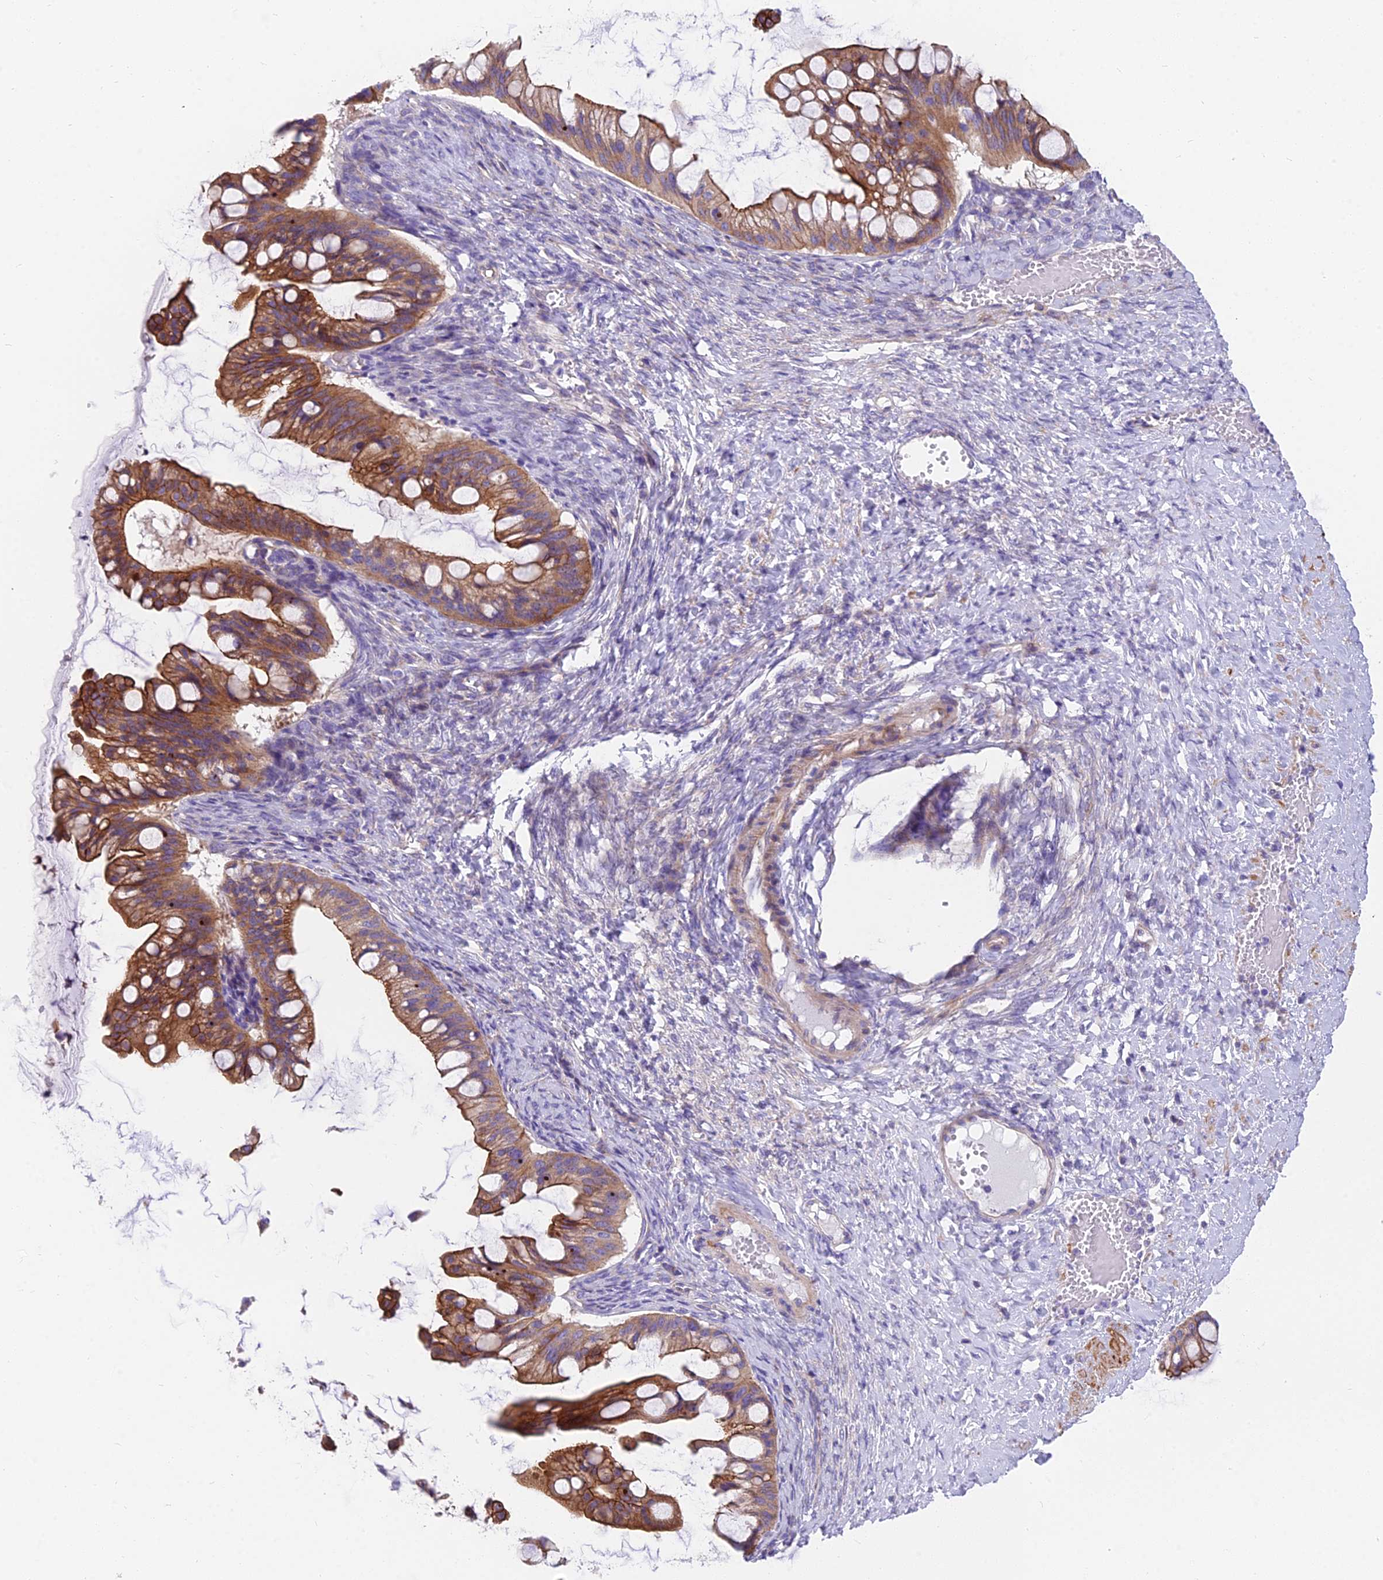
{"staining": {"intensity": "strong", "quantity": ">75%", "location": "cytoplasmic/membranous"}, "tissue": "ovarian cancer", "cell_type": "Tumor cells", "image_type": "cancer", "snomed": [{"axis": "morphology", "description": "Cystadenocarcinoma, mucinous, NOS"}, {"axis": "topography", "description": "Ovary"}], "caption": "An image of human ovarian cancer (mucinous cystadenocarcinoma) stained for a protein reveals strong cytoplasmic/membranous brown staining in tumor cells.", "gene": "MVB12A", "patient": {"sex": "female", "age": 73}}